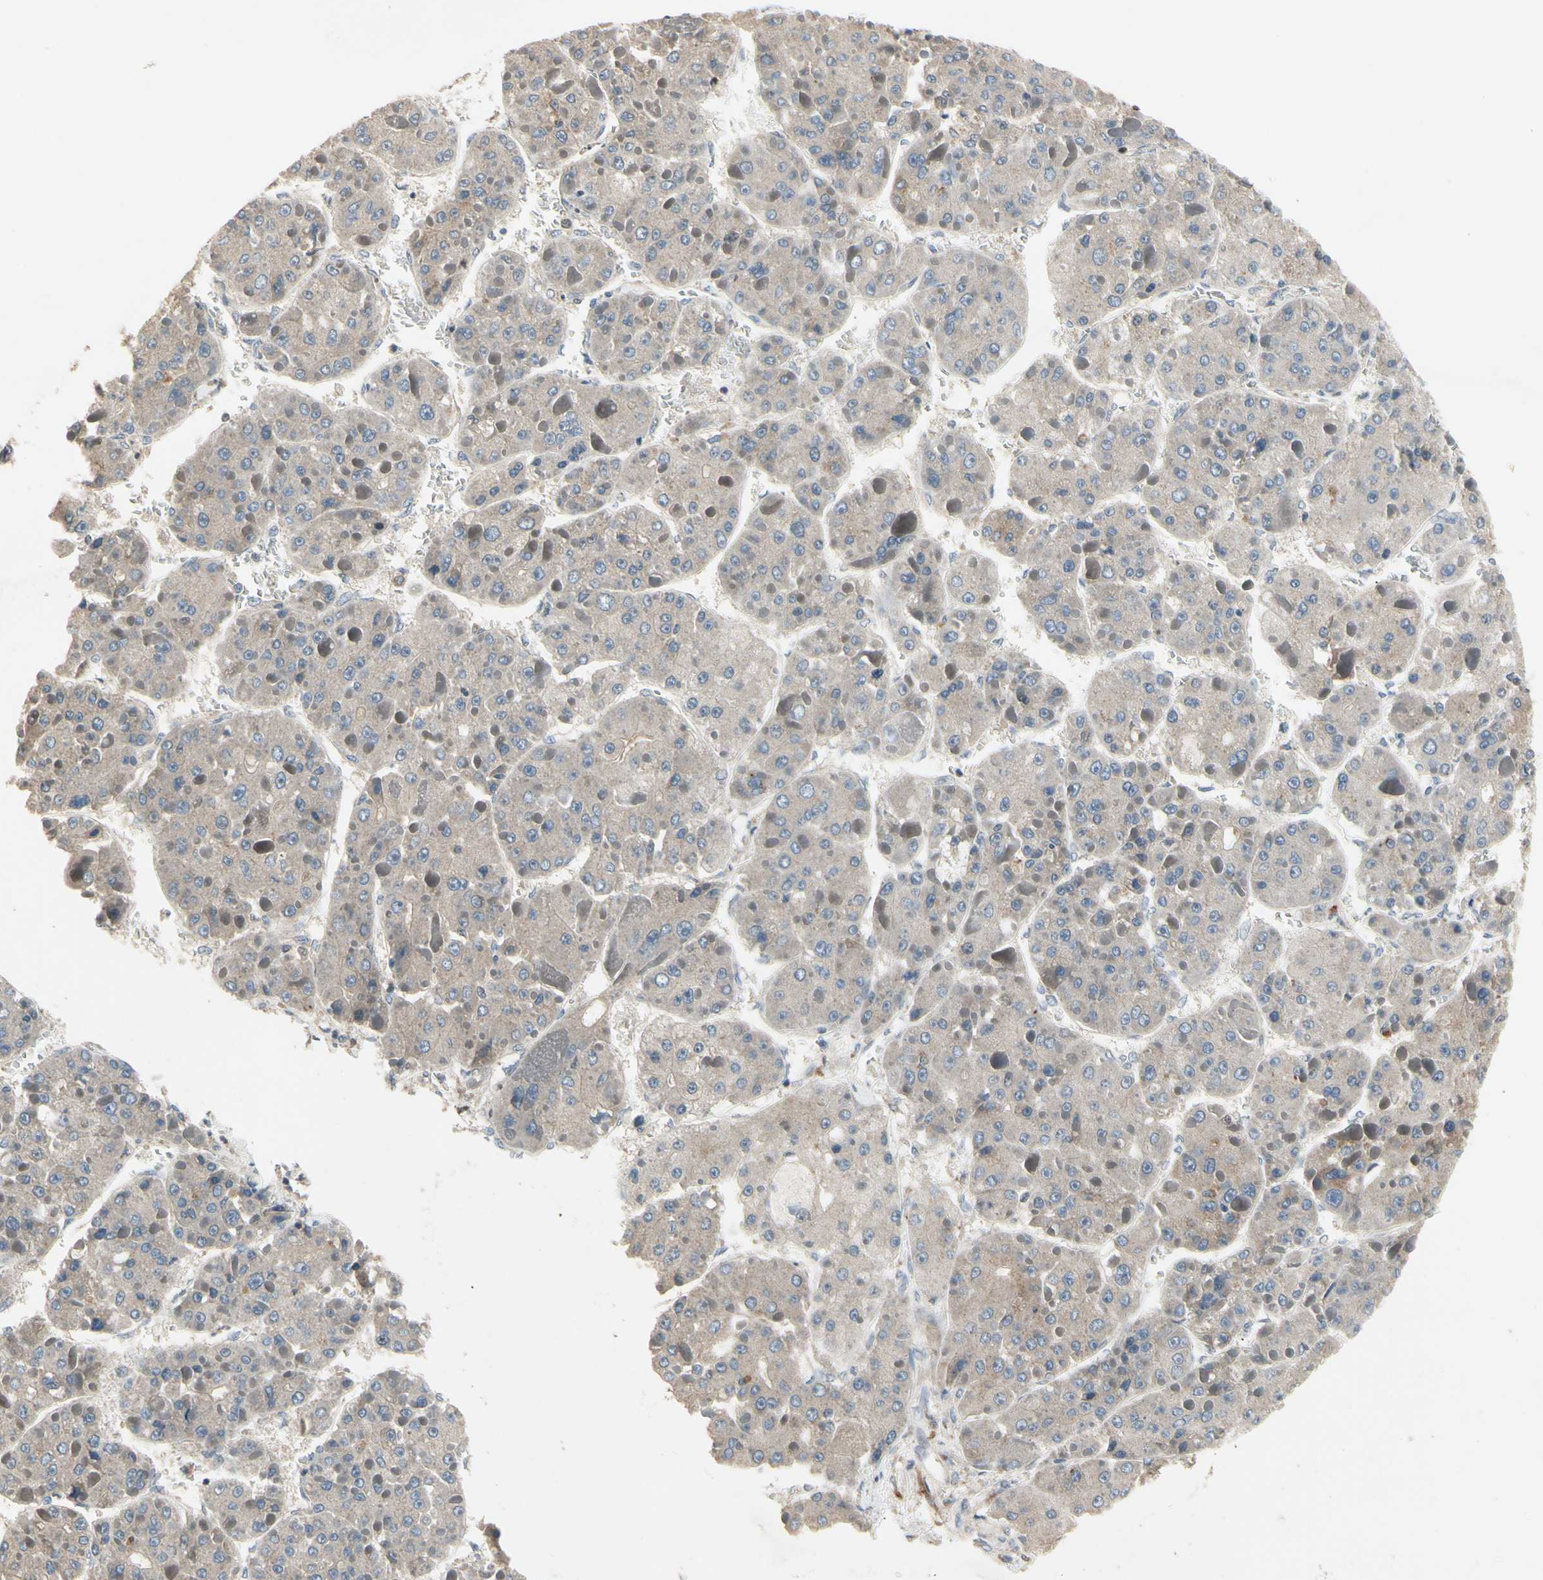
{"staining": {"intensity": "negative", "quantity": "none", "location": "none"}, "tissue": "liver cancer", "cell_type": "Tumor cells", "image_type": "cancer", "snomed": [{"axis": "morphology", "description": "Carcinoma, Hepatocellular, NOS"}, {"axis": "topography", "description": "Liver"}], "caption": "The micrograph shows no staining of tumor cells in liver cancer. (Immunohistochemistry, brightfield microscopy, high magnification).", "gene": "CGREF1", "patient": {"sex": "female", "age": 73}}